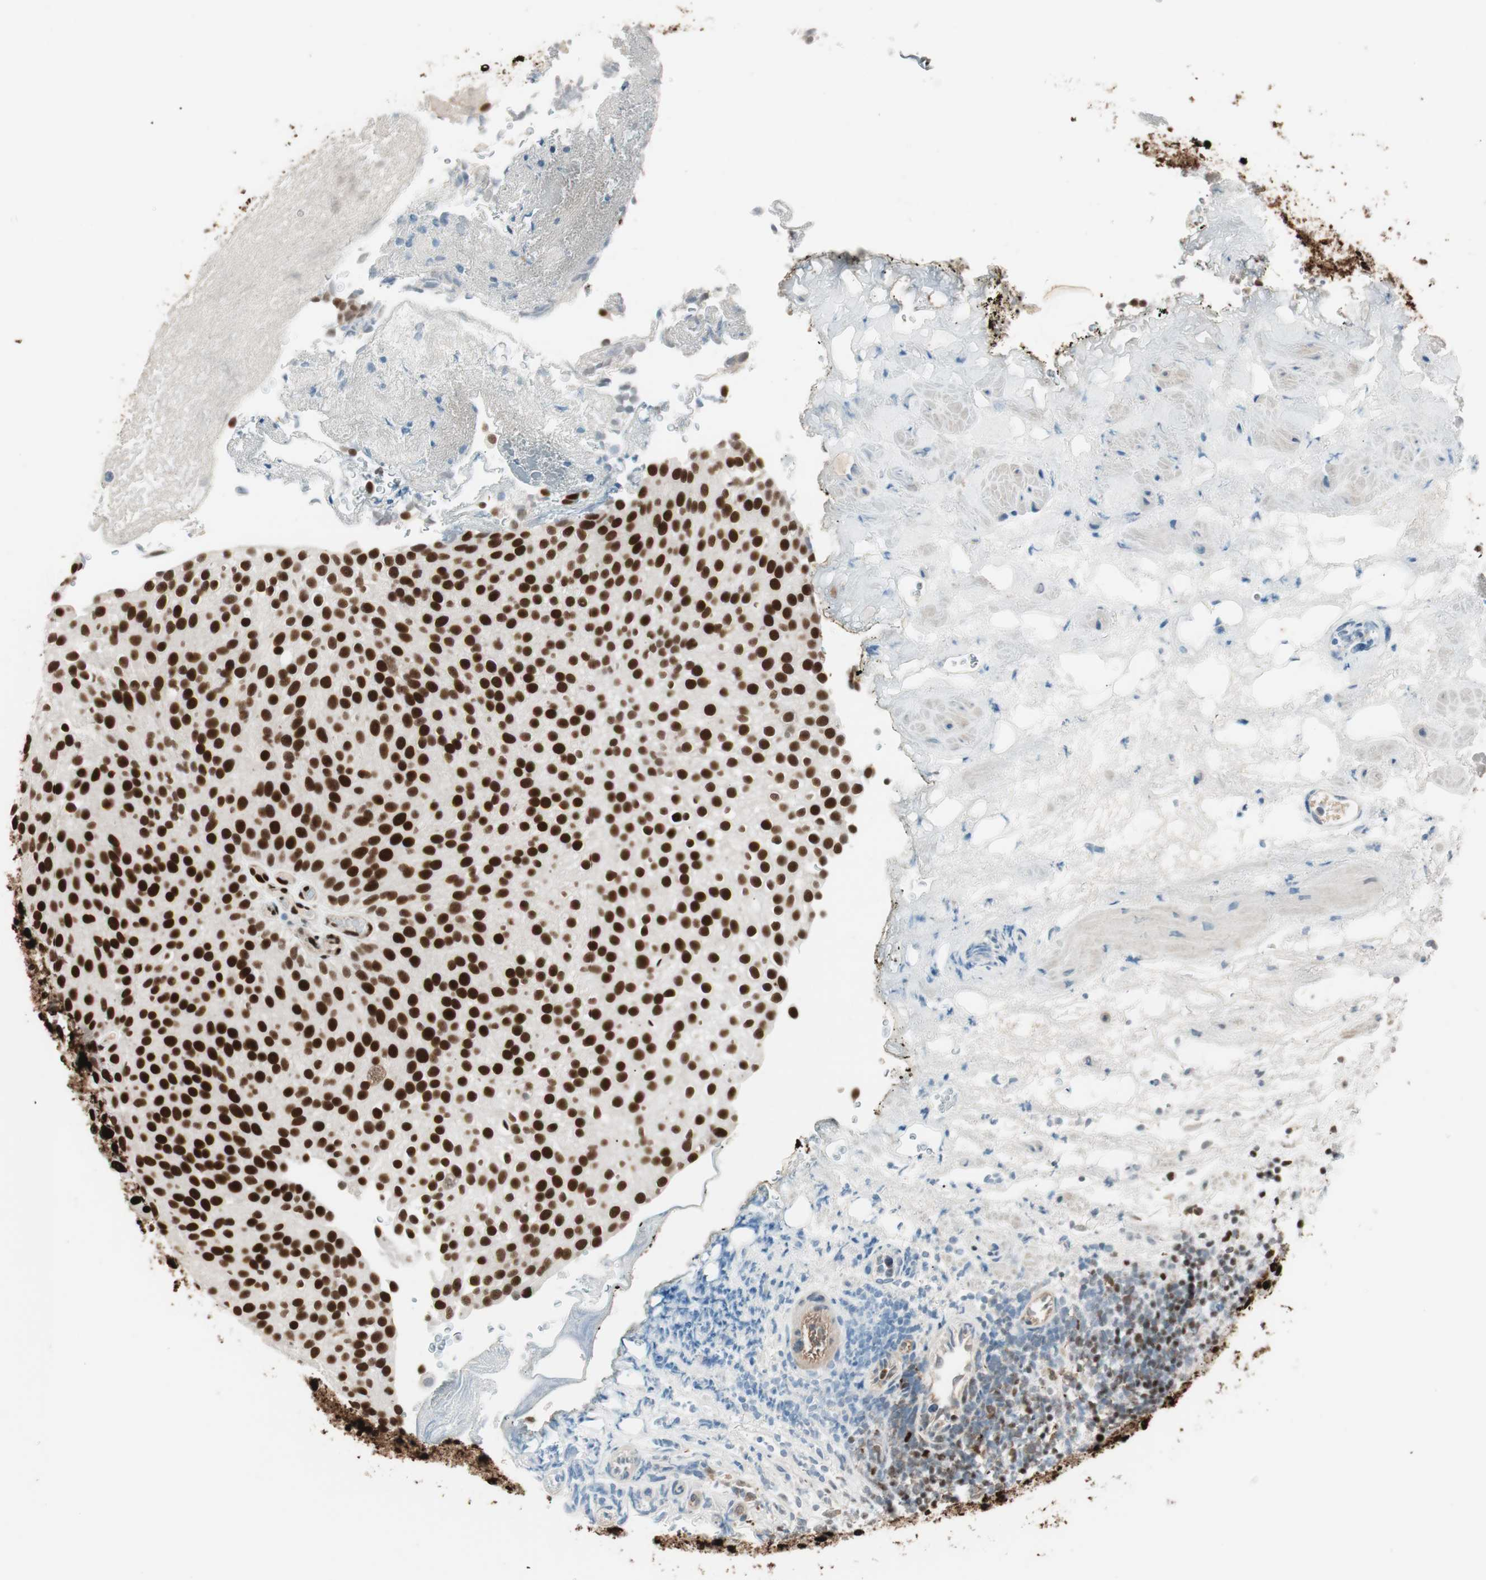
{"staining": {"intensity": "strong", "quantity": ">75%", "location": "nuclear"}, "tissue": "urothelial cancer", "cell_type": "Tumor cells", "image_type": "cancer", "snomed": [{"axis": "morphology", "description": "Urothelial carcinoma, Low grade"}, {"axis": "topography", "description": "Urinary bladder"}], "caption": "Immunohistochemical staining of low-grade urothelial carcinoma displays strong nuclear protein positivity in approximately >75% of tumor cells.", "gene": "PSME3", "patient": {"sex": "male", "age": 78}}